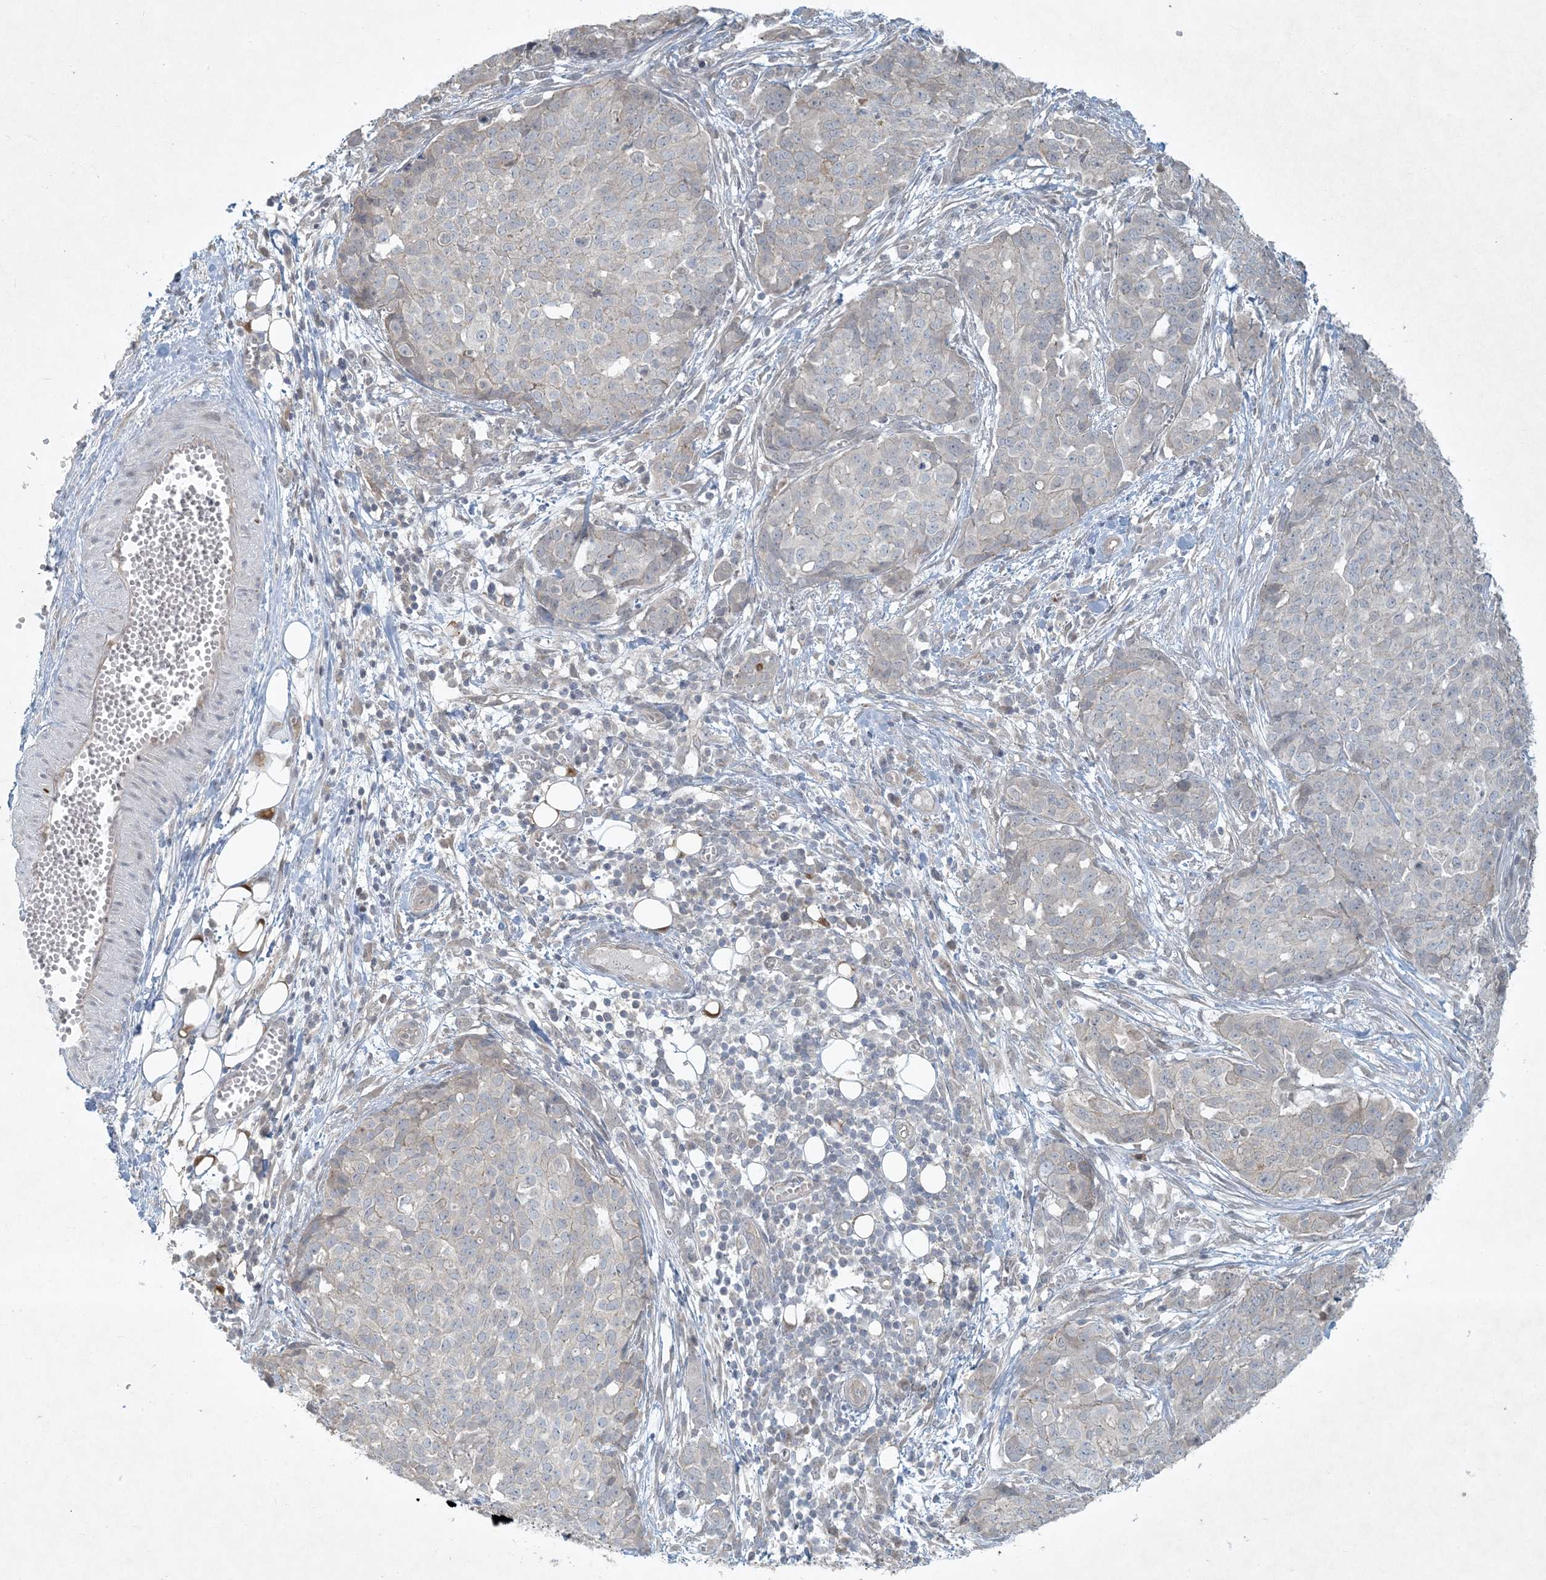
{"staining": {"intensity": "negative", "quantity": "none", "location": "none"}, "tissue": "ovarian cancer", "cell_type": "Tumor cells", "image_type": "cancer", "snomed": [{"axis": "morphology", "description": "Cystadenocarcinoma, serous, NOS"}, {"axis": "topography", "description": "Soft tissue"}, {"axis": "topography", "description": "Ovary"}], "caption": "Human serous cystadenocarcinoma (ovarian) stained for a protein using IHC exhibits no positivity in tumor cells.", "gene": "BCORL1", "patient": {"sex": "female", "age": 57}}